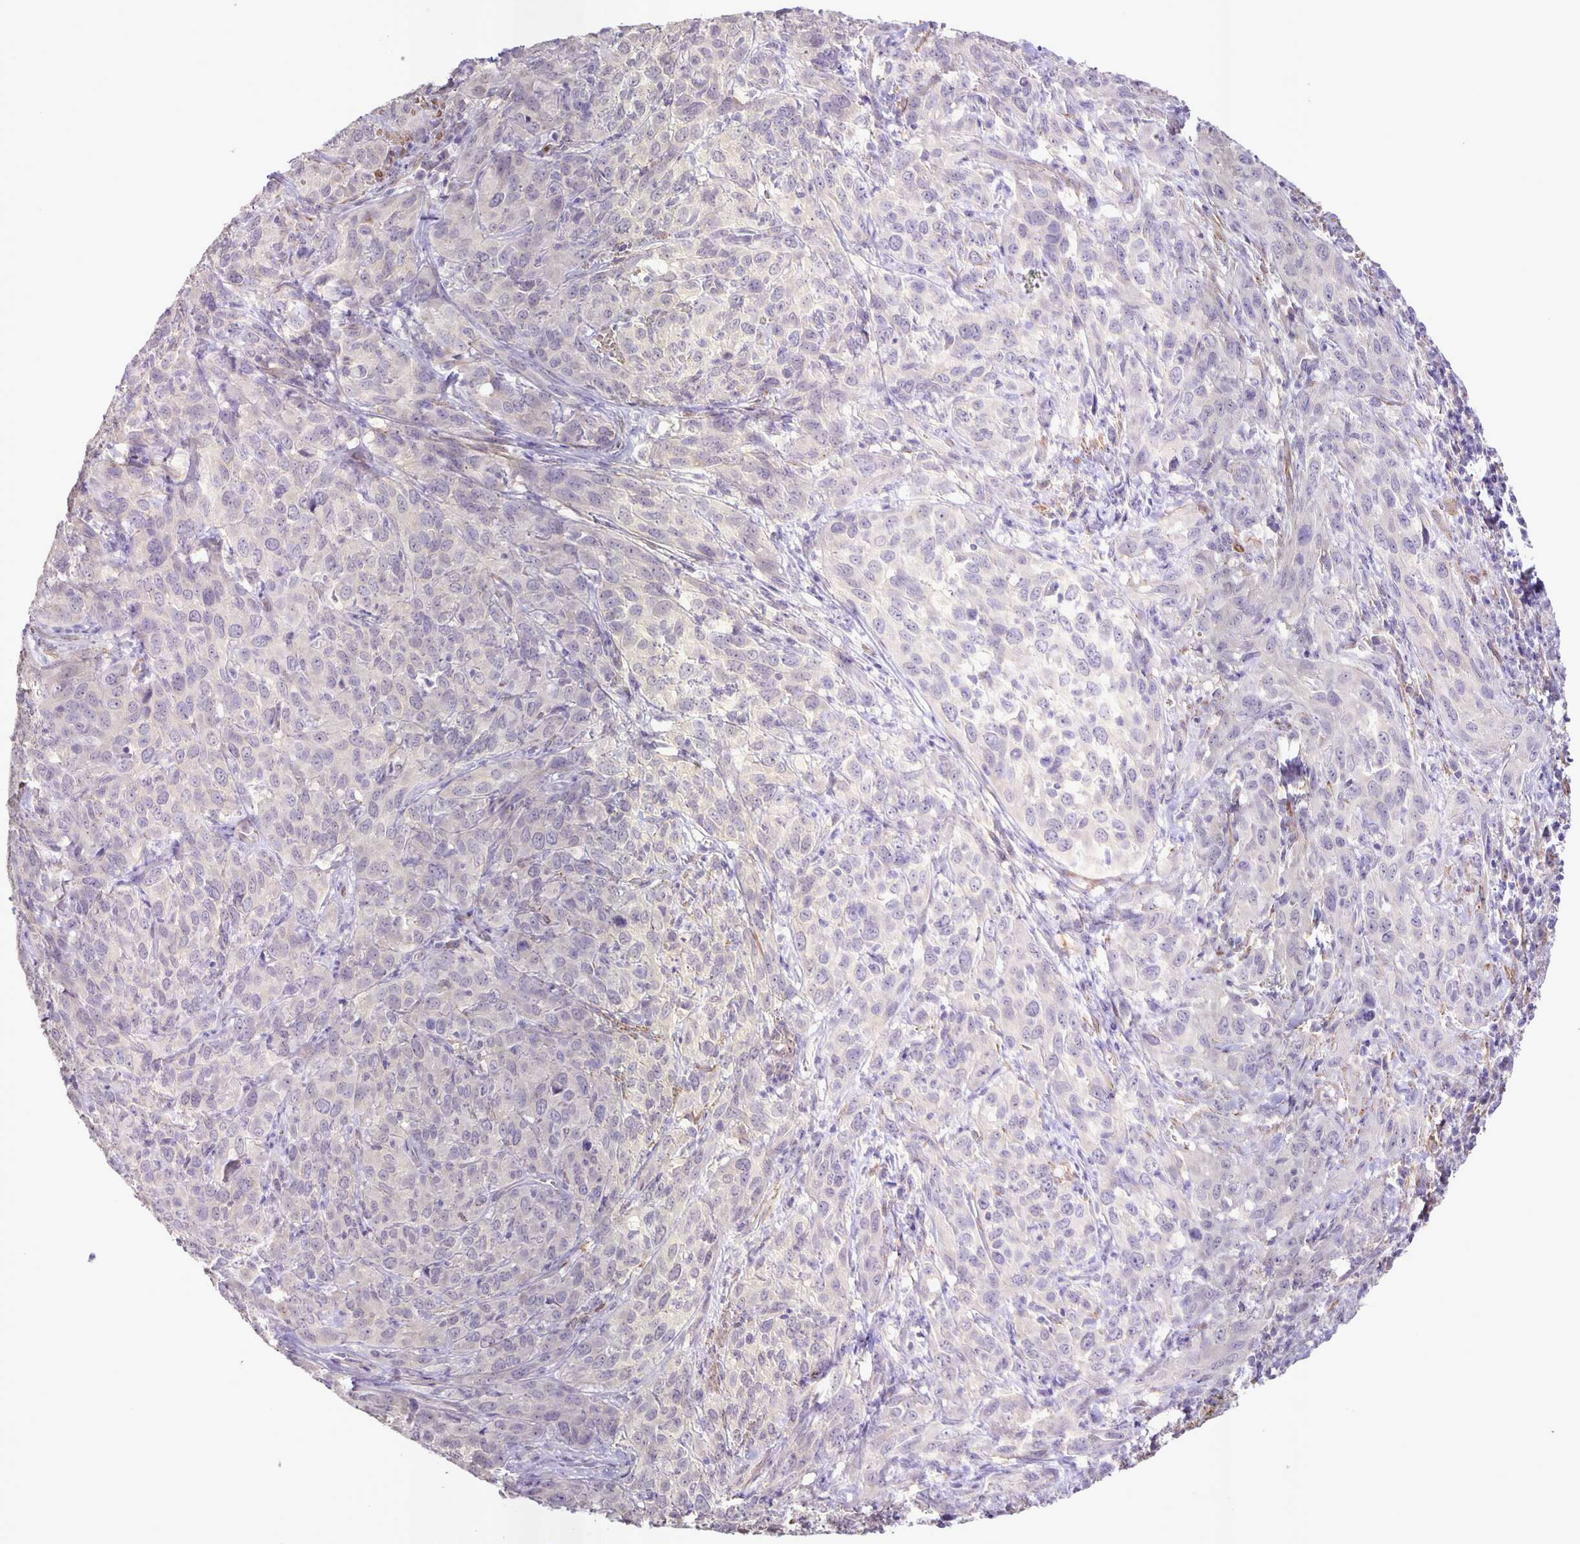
{"staining": {"intensity": "negative", "quantity": "none", "location": "none"}, "tissue": "cervical cancer", "cell_type": "Tumor cells", "image_type": "cancer", "snomed": [{"axis": "morphology", "description": "Squamous cell carcinoma, NOS"}, {"axis": "topography", "description": "Cervix"}], "caption": "High magnification brightfield microscopy of cervical cancer (squamous cell carcinoma) stained with DAB (3,3'-diaminobenzidine) (brown) and counterstained with hematoxylin (blue): tumor cells show no significant expression.", "gene": "SRCIN1", "patient": {"sex": "female", "age": 51}}